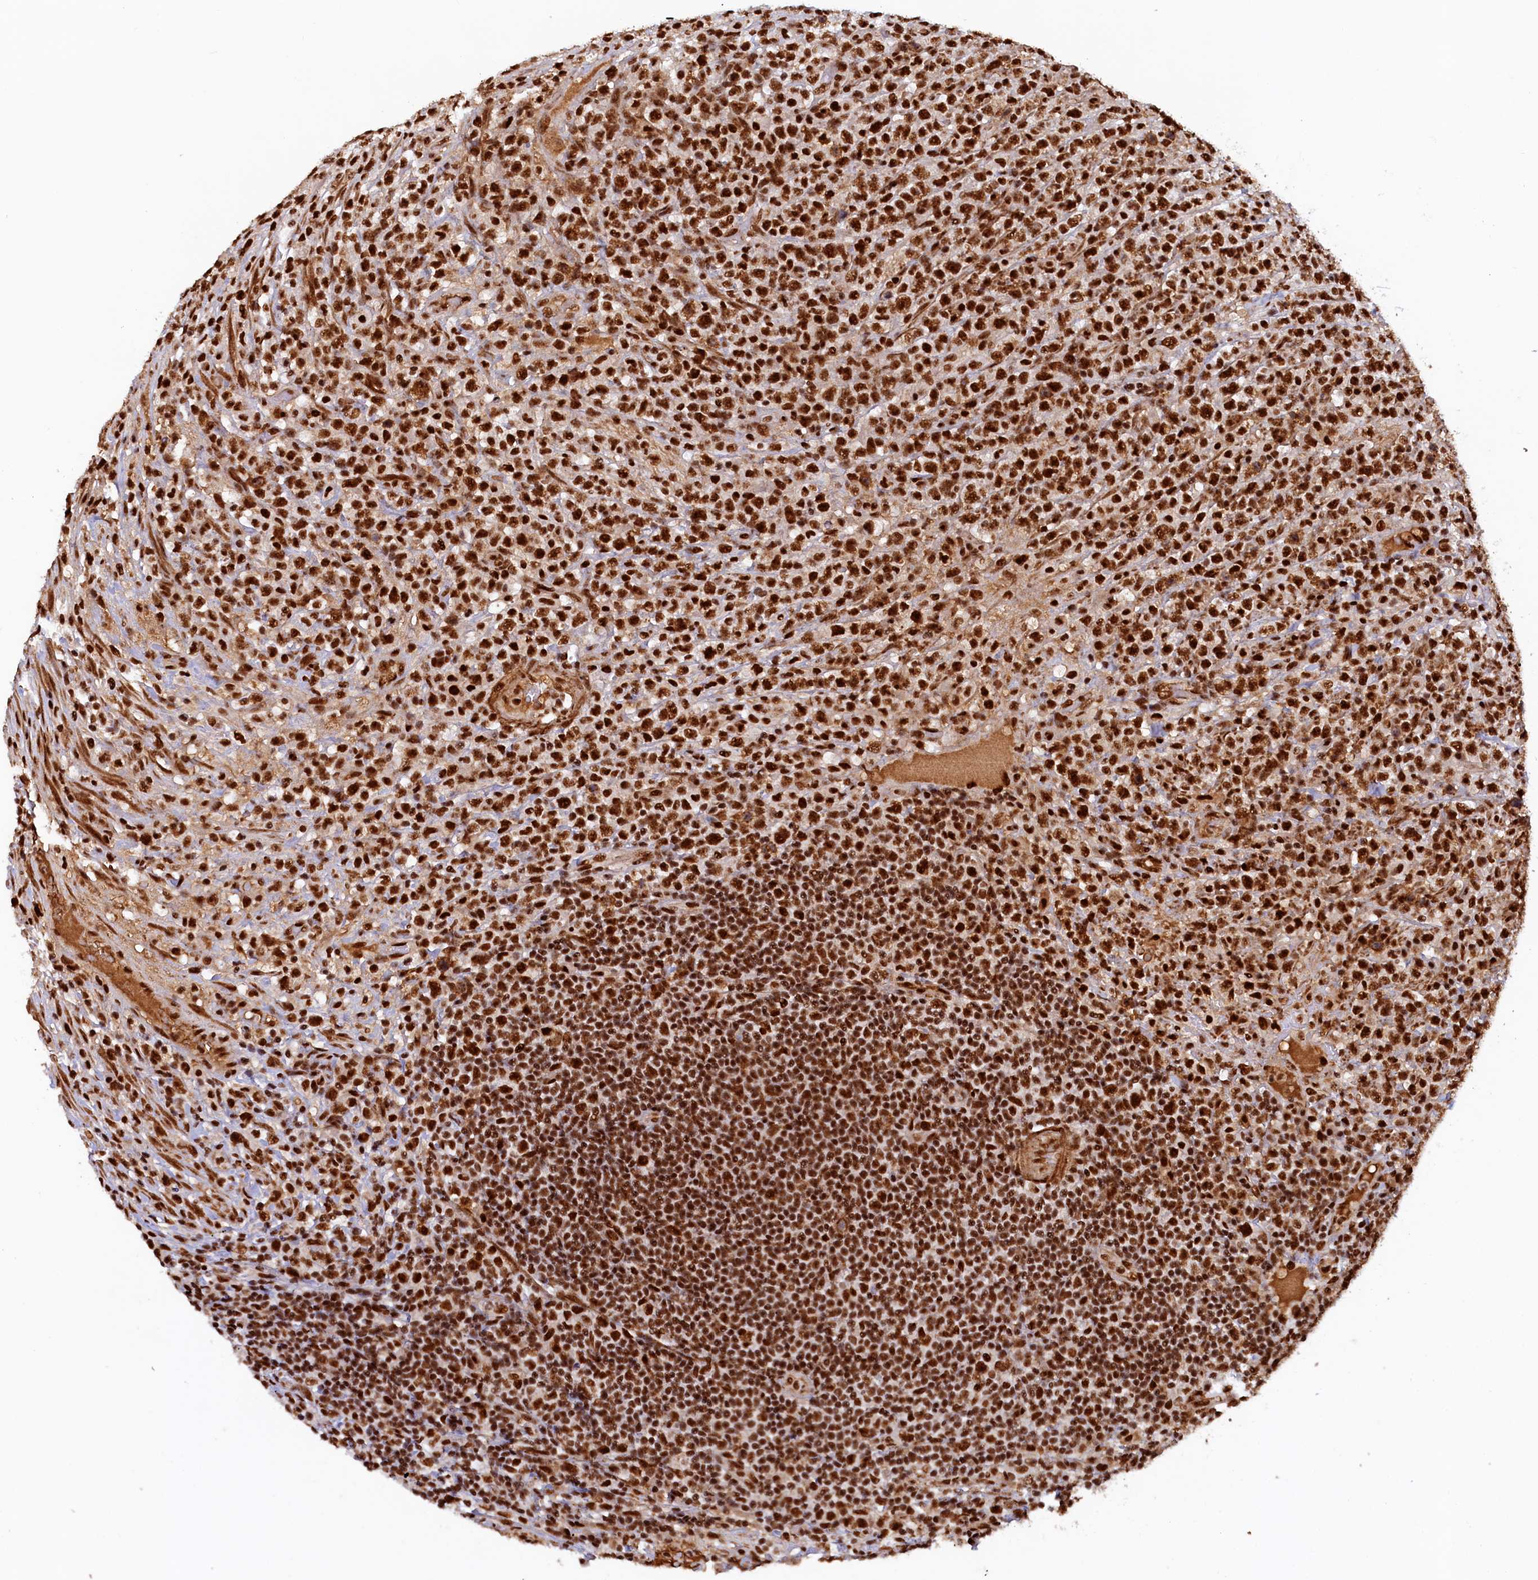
{"staining": {"intensity": "strong", "quantity": ">75%", "location": "nuclear"}, "tissue": "lymphoma", "cell_type": "Tumor cells", "image_type": "cancer", "snomed": [{"axis": "morphology", "description": "Malignant lymphoma, non-Hodgkin's type, High grade"}, {"axis": "topography", "description": "Colon"}], "caption": "Brown immunohistochemical staining in lymphoma shows strong nuclear positivity in about >75% of tumor cells. (Stains: DAB (3,3'-diaminobenzidine) in brown, nuclei in blue, Microscopy: brightfield microscopy at high magnification).", "gene": "ZC3H18", "patient": {"sex": "female", "age": 53}}